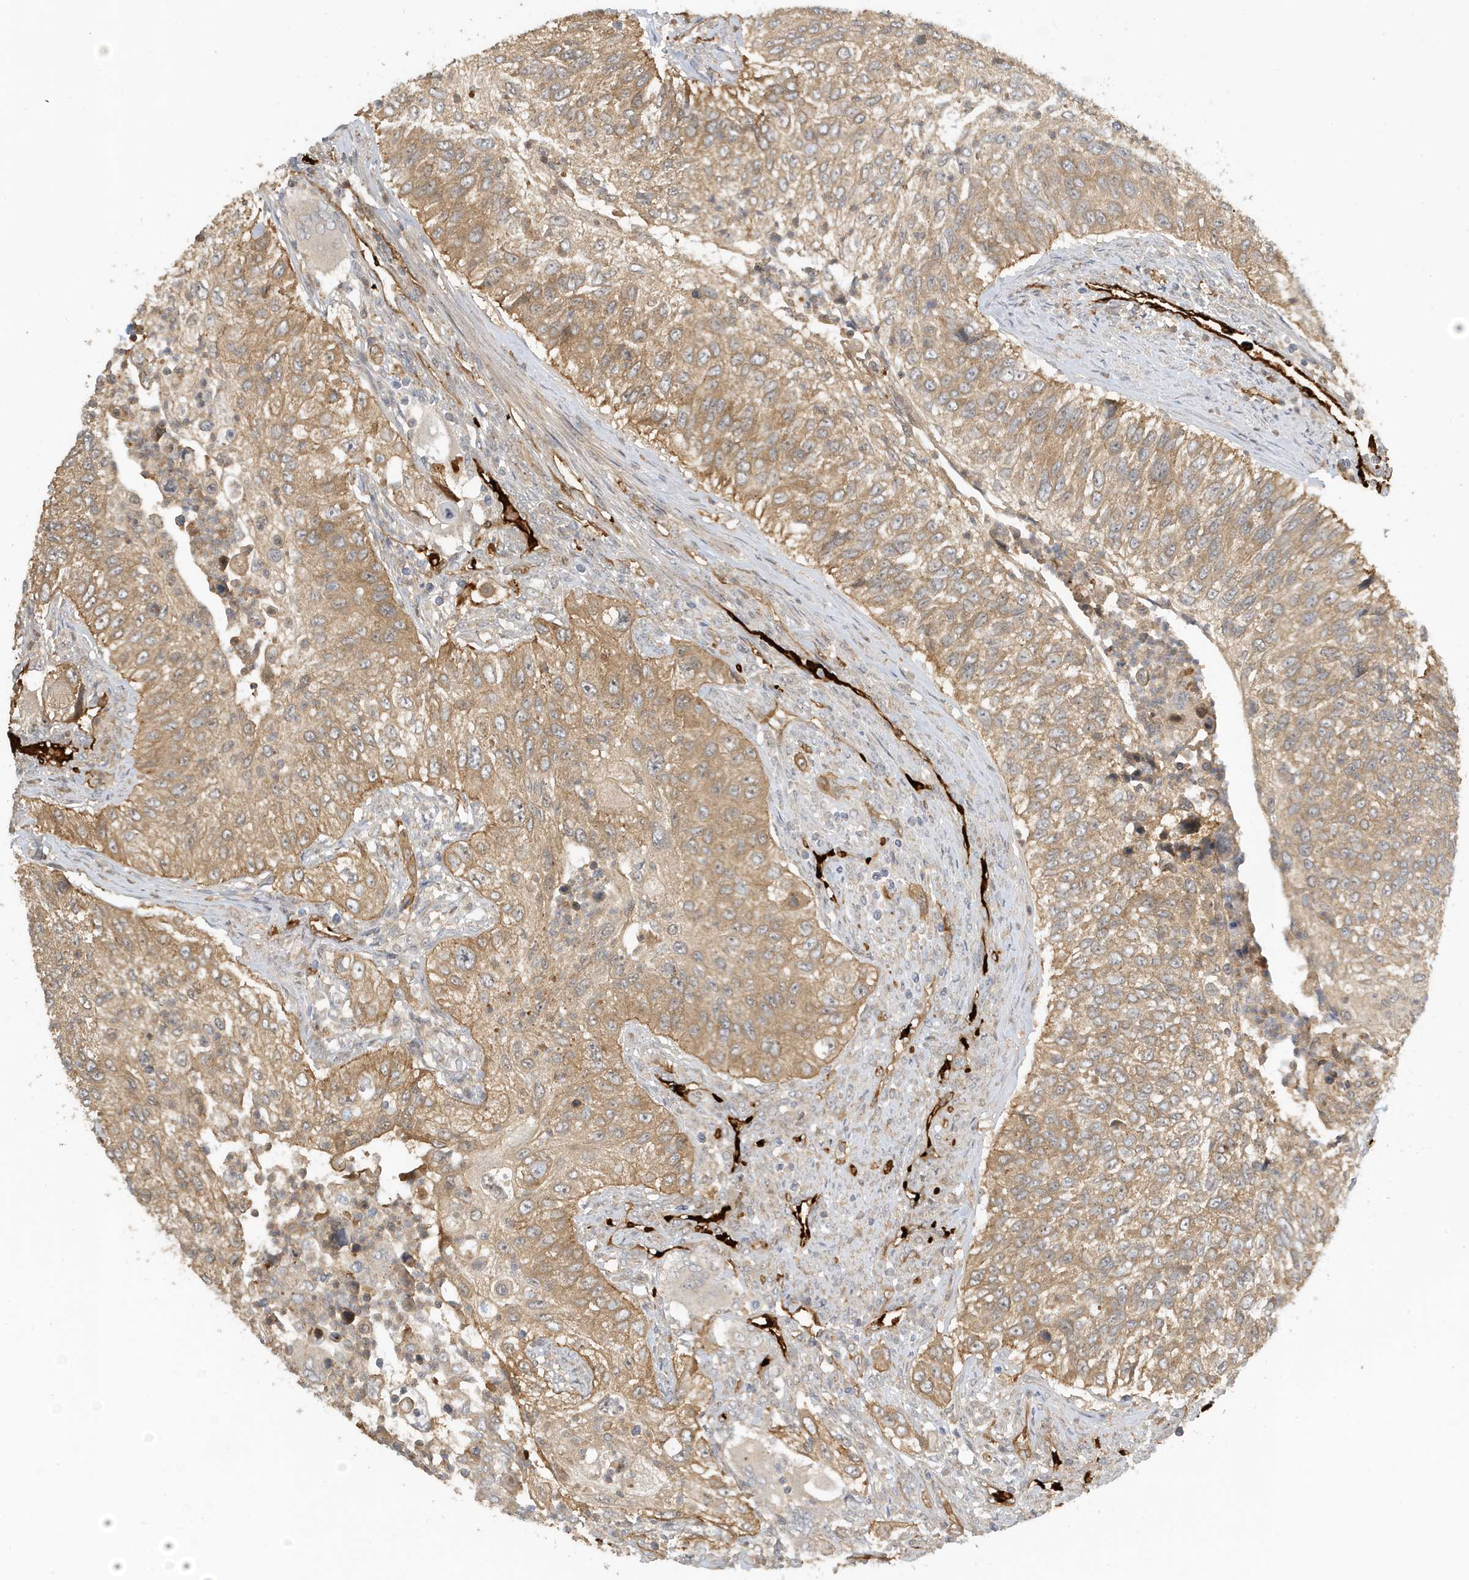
{"staining": {"intensity": "moderate", "quantity": ">75%", "location": "cytoplasmic/membranous"}, "tissue": "urothelial cancer", "cell_type": "Tumor cells", "image_type": "cancer", "snomed": [{"axis": "morphology", "description": "Urothelial carcinoma, High grade"}, {"axis": "topography", "description": "Urinary bladder"}], "caption": "Protein expression analysis of human high-grade urothelial carcinoma reveals moderate cytoplasmic/membranous staining in about >75% of tumor cells.", "gene": "FYCO1", "patient": {"sex": "female", "age": 60}}